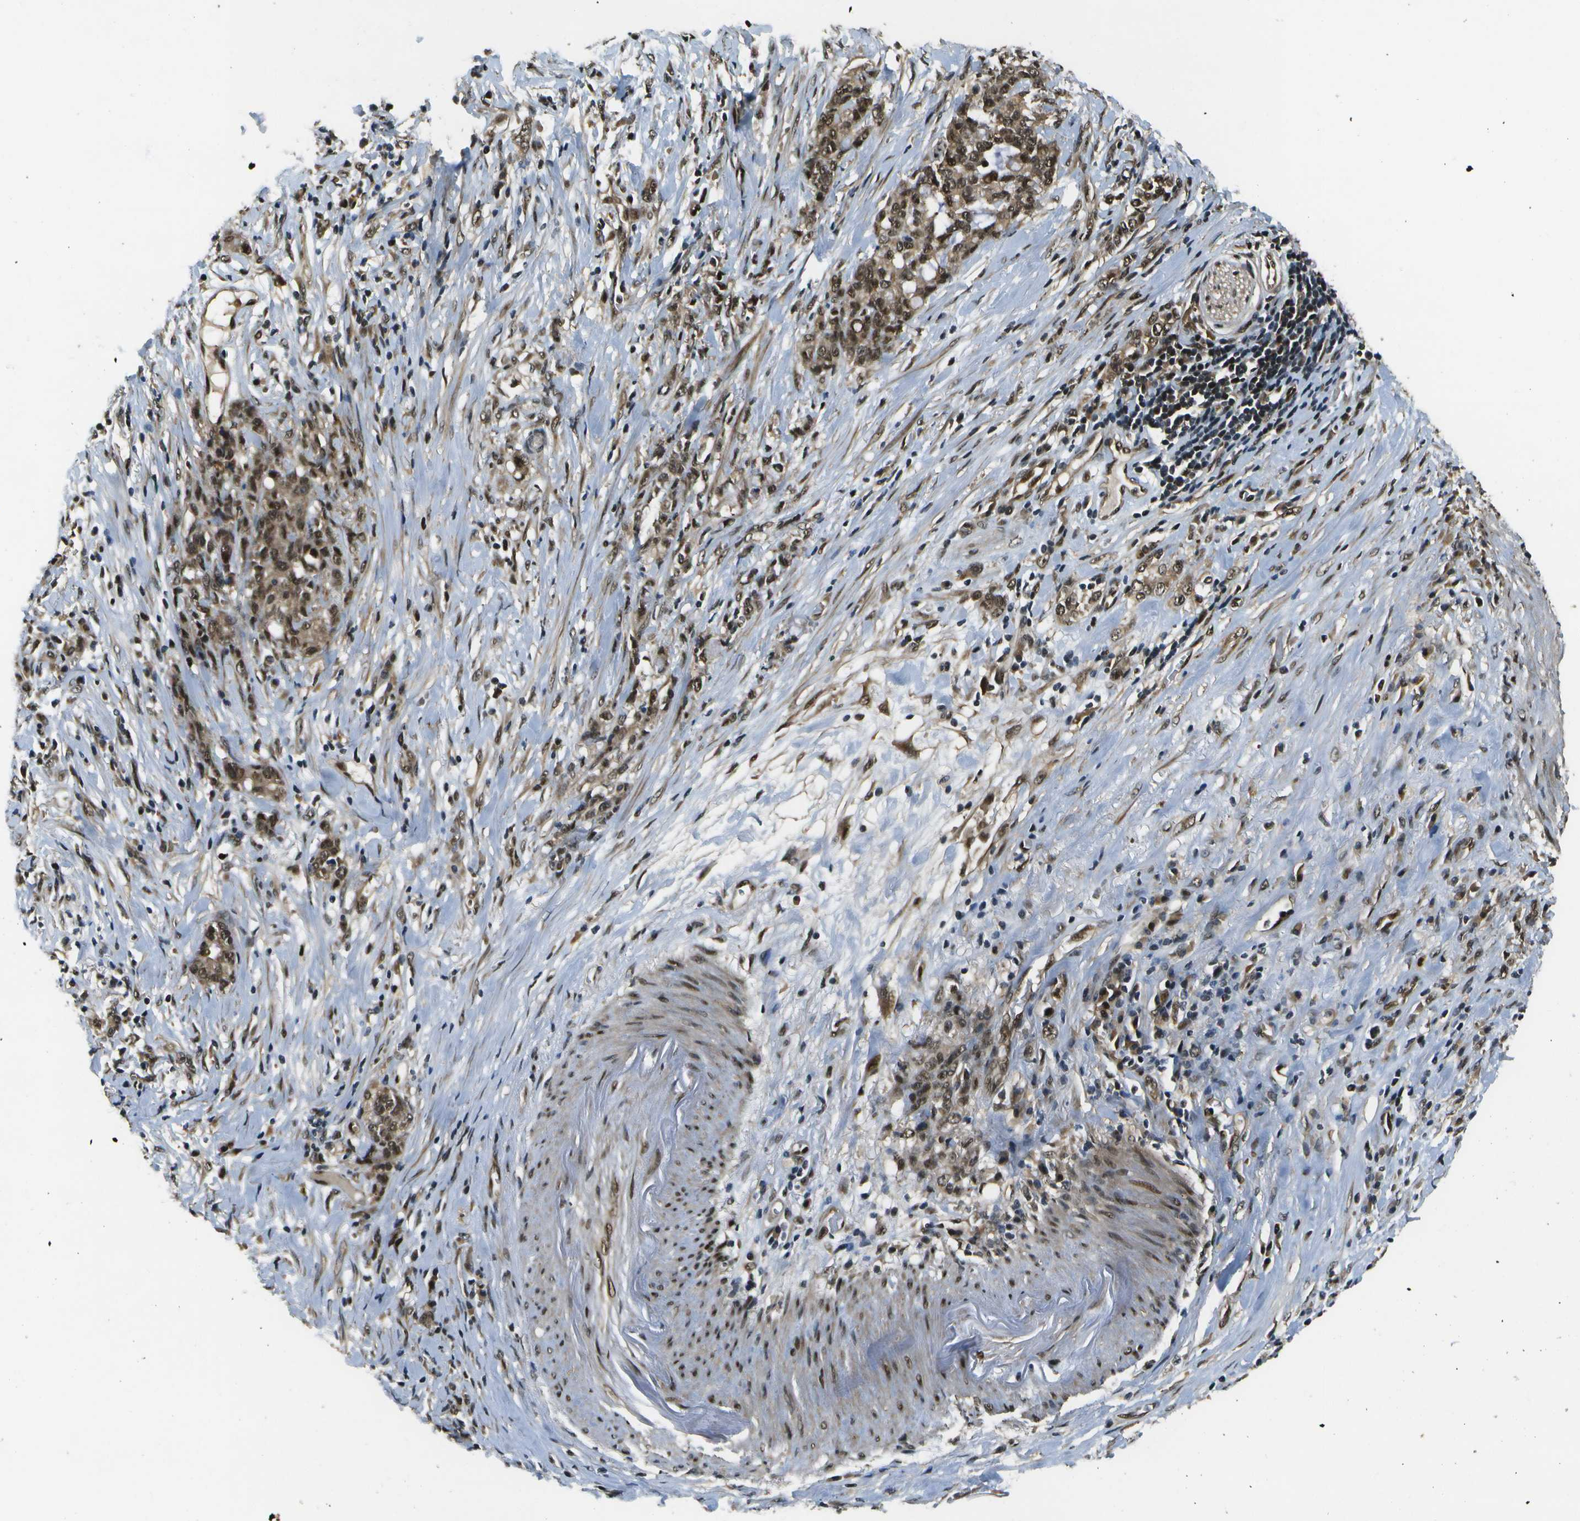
{"staining": {"intensity": "moderate", "quantity": ">75%", "location": "cytoplasmic/membranous,nuclear"}, "tissue": "stomach cancer", "cell_type": "Tumor cells", "image_type": "cancer", "snomed": [{"axis": "morphology", "description": "Adenocarcinoma, NOS"}, {"axis": "topography", "description": "Stomach, lower"}], "caption": "IHC image of neoplastic tissue: stomach adenocarcinoma stained using immunohistochemistry (IHC) displays medium levels of moderate protein expression localized specifically in the cytoplasmic/membranous and nuclear of tumor cells, appearing as a cytoplasmic/membranous and nuclear brown color.", "gene": "GANC", "patient": {"sex": "male", "age": 88}}